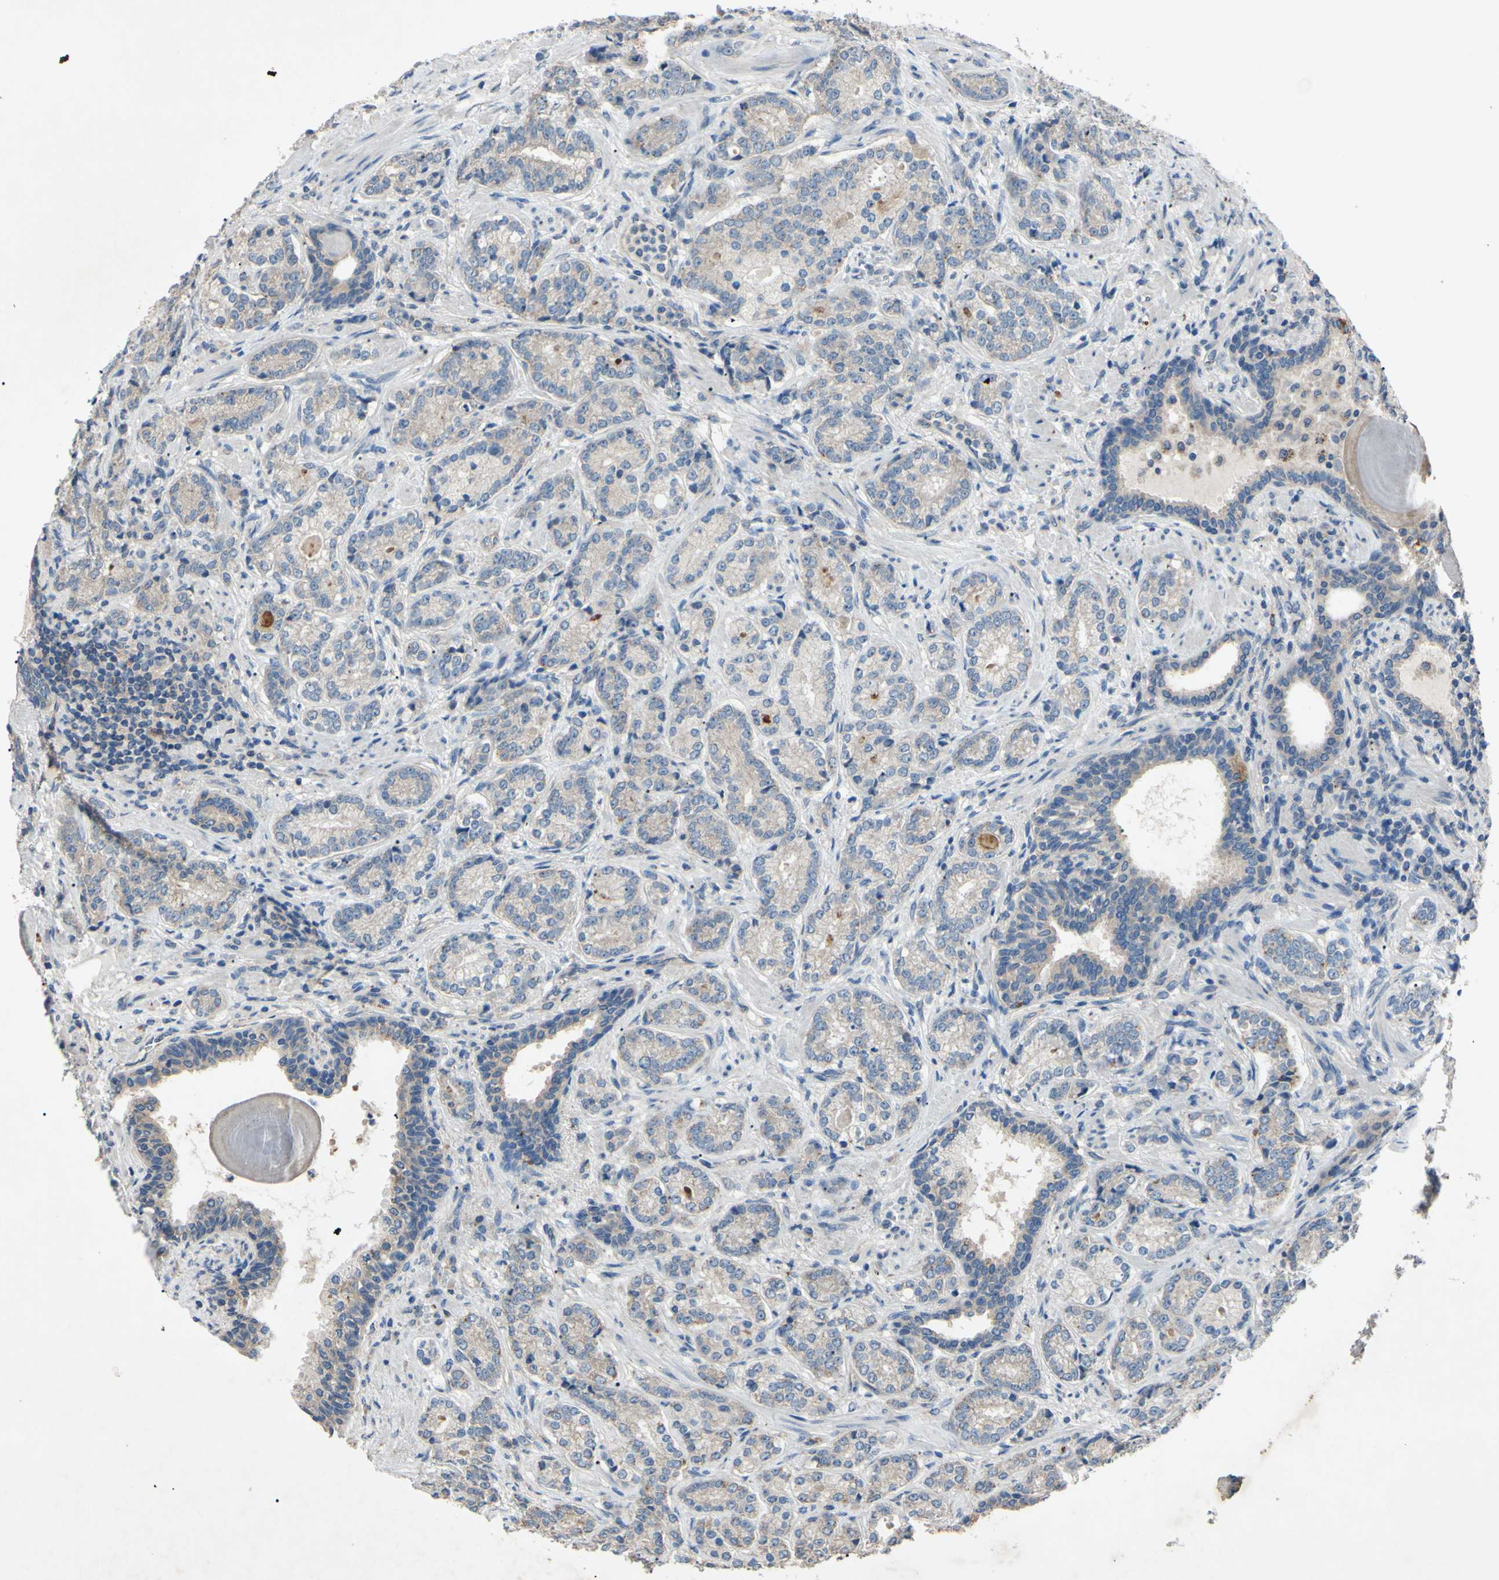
{"staining": {"intensity": "weak", "quantity": "<25%", "location": "cytoplasmic/membranous"}, "tissue": "prostate cancer", "cell_type": "Tumor cells", "image_type": "cancer", "snomed": [{"axis": "morphology", "description": "Adenocarcinoma, High grade"}, {"axis": "topography", "description": "Prostate"}], "caption": "Immunohistochemistry (IHC) of prostate cancer demonstrates no positivity in tumor cells.", "gene": "HILPDA", "patient": {"sex": "male", "age": 61}}